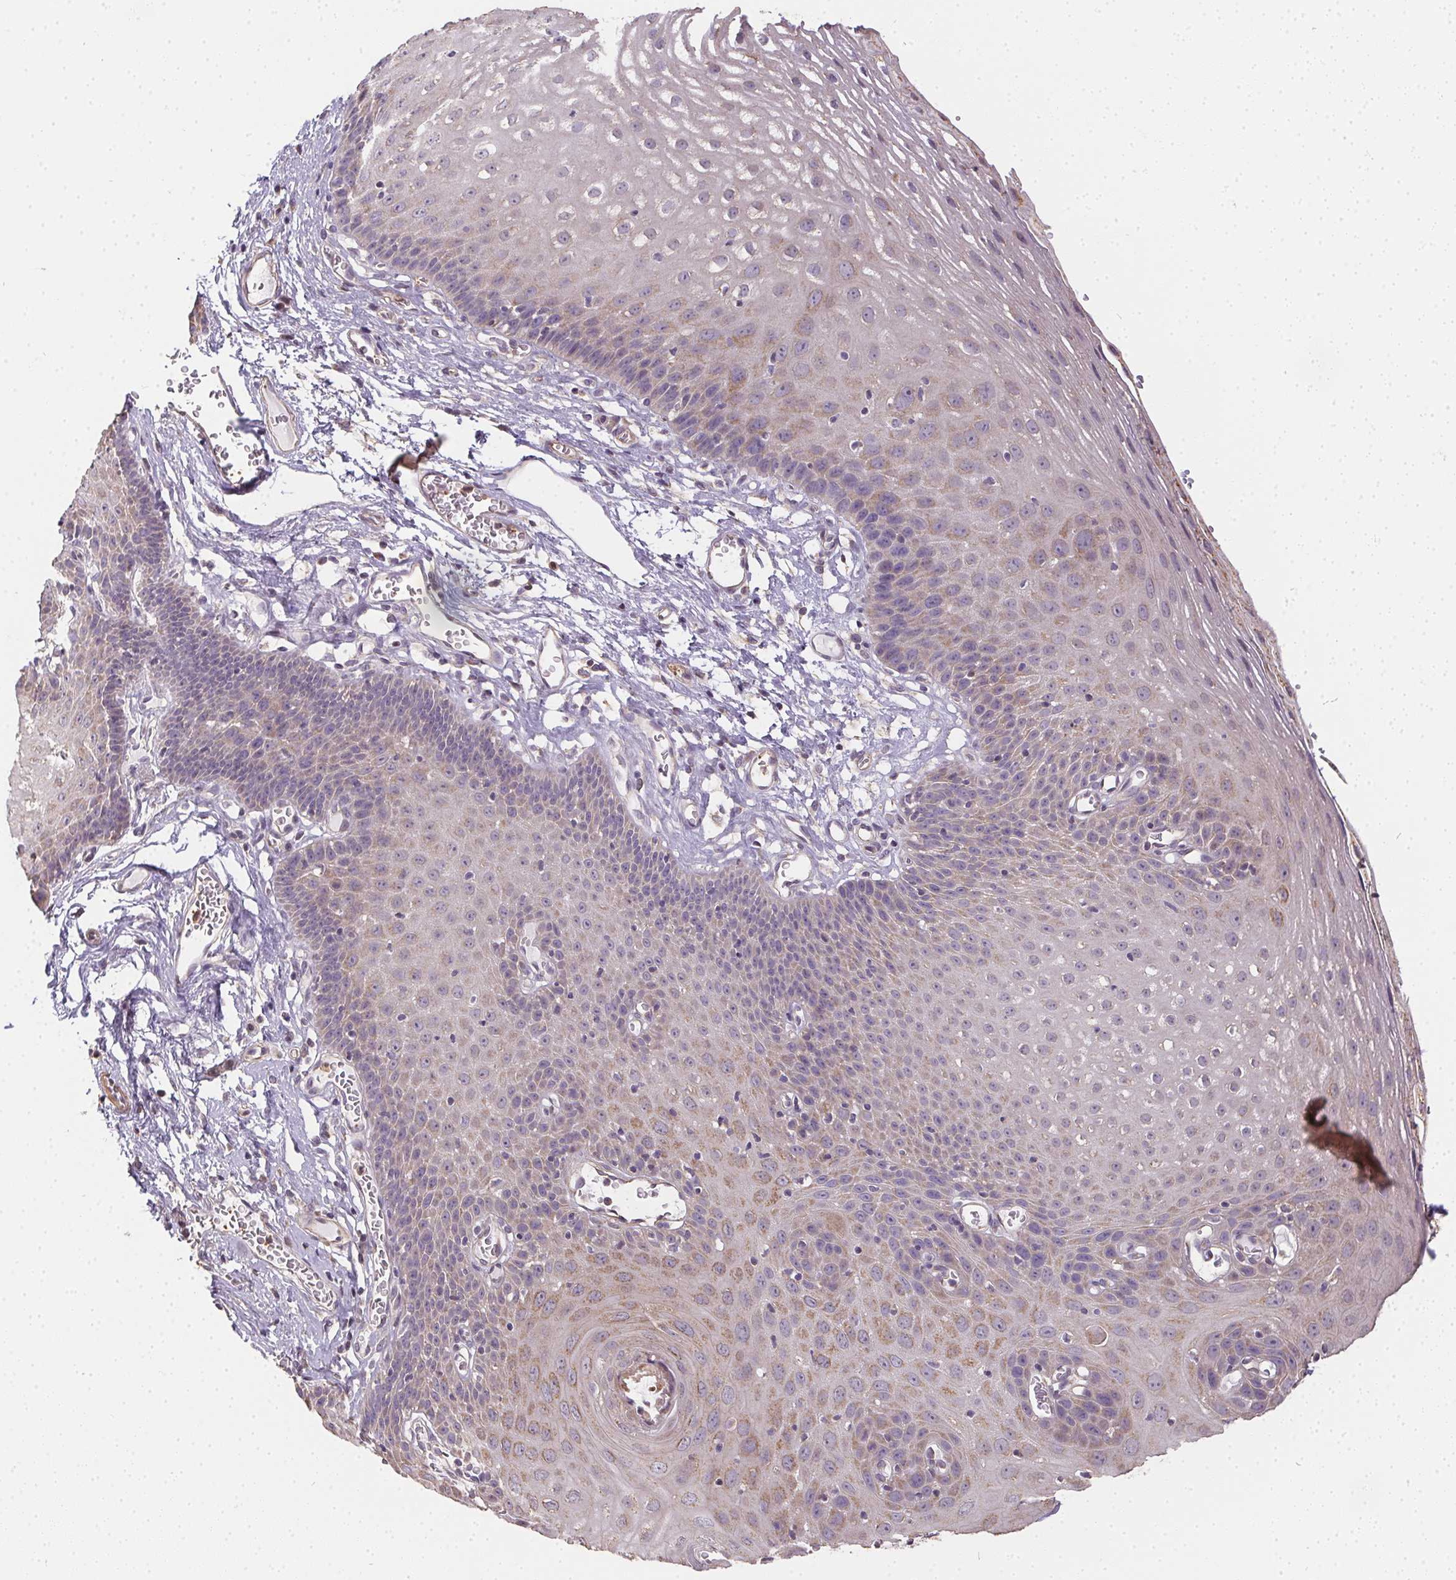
{"staining": {"intensity": "weak", "quantity": "25%-75%", "location": "cytoplasmic/membranous"}, "tissue": "esophagus", "cell_type": "Squamous epithelial cells", "image_type": "normal", "snomed": [{"axis": "morphology", "description": "Normal tissue, NOS"}, {"axis": "topography", "description": "Esophagus"}], "caption": "Immunohistochemistry image of benign esophagus stained for a protein (brown), which reveals low levels of weak cytoplasmic/membranous expression in about 25%-75% of squamous epithelial cells.", "gene": "REV3L", "patient": {"sex": "male", "age": 72}}